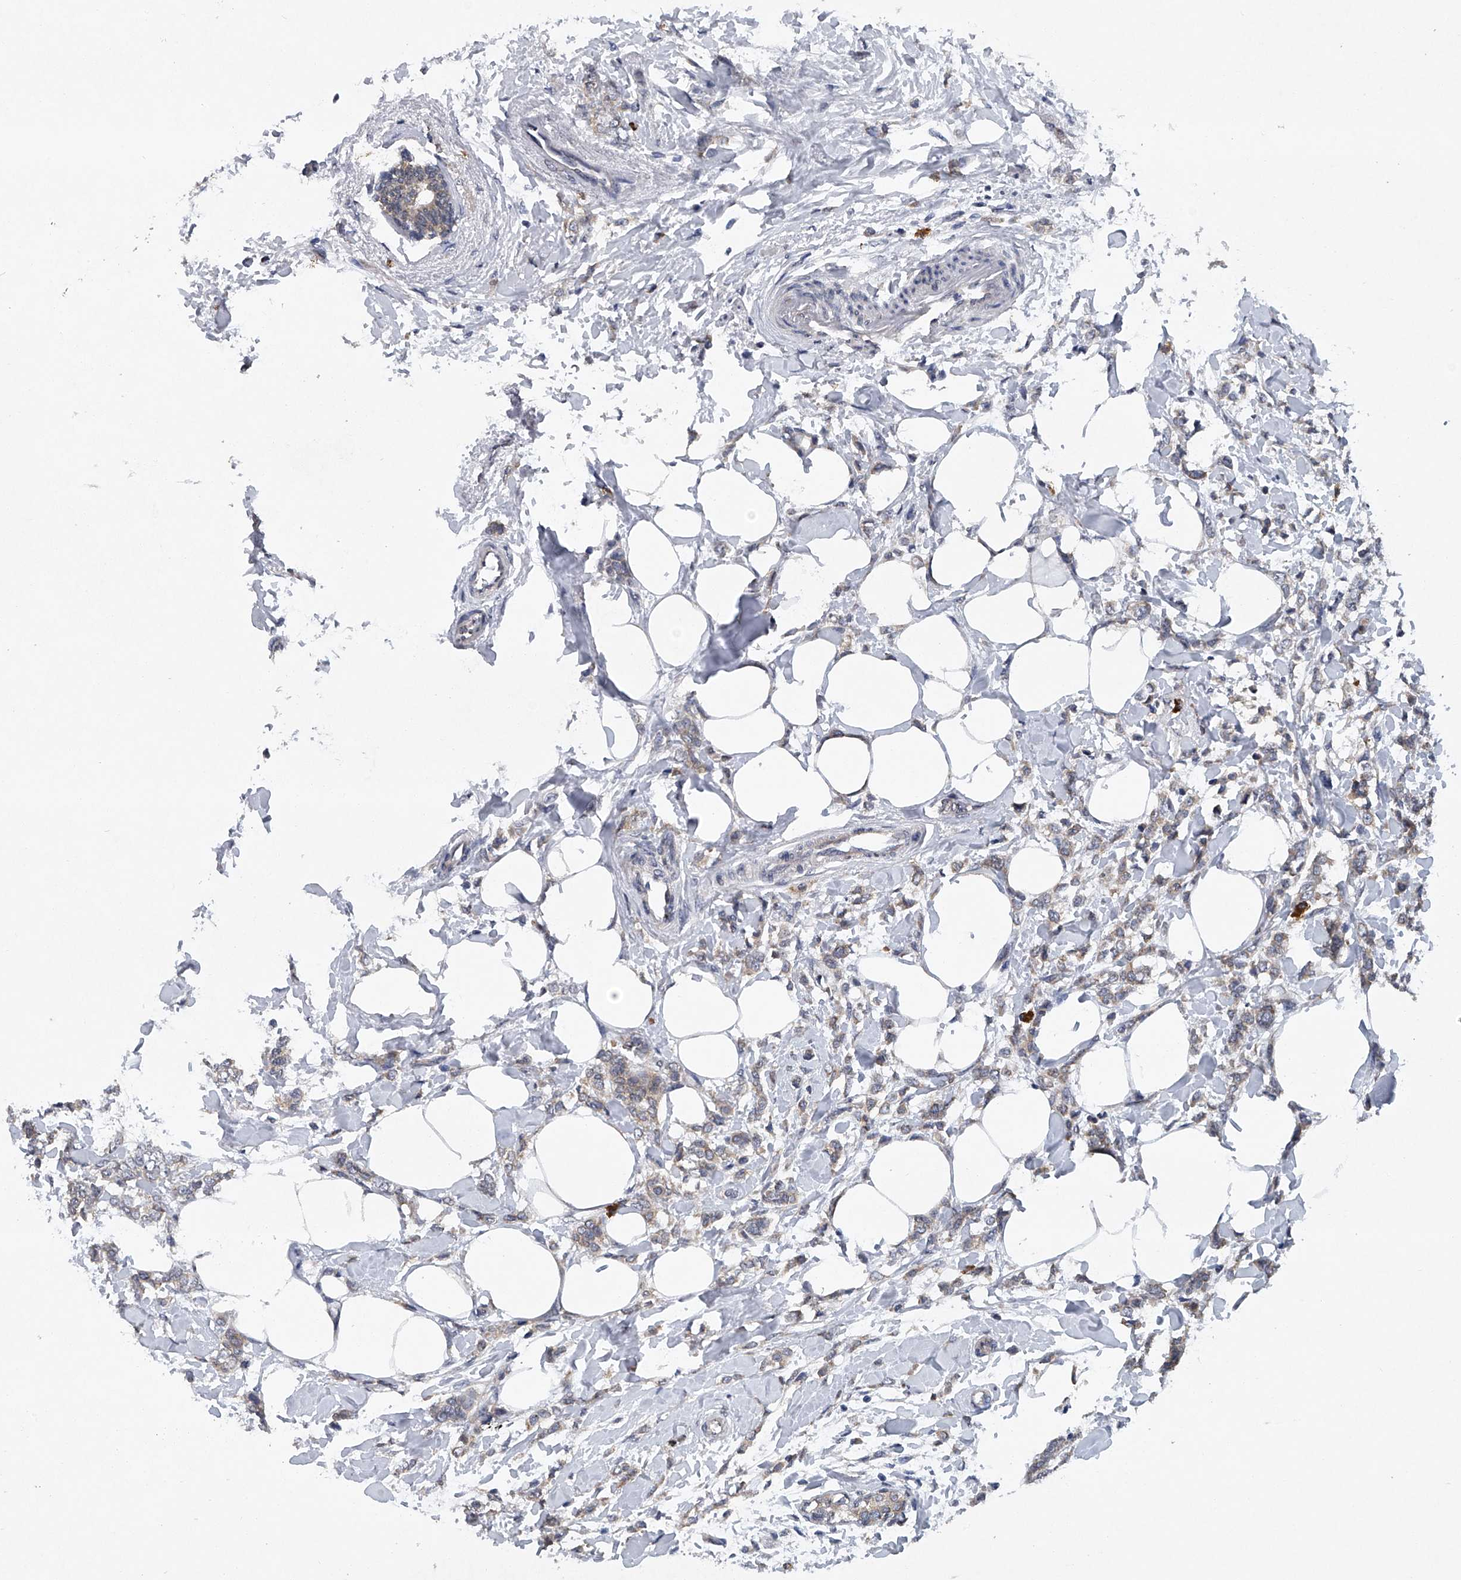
{"staining": {"intensity": "weak", "quantity": "25%-75%", "location": "cytoplasmic/membranous"}, "tissue": "breast cancer", "cell_type": "Tumor cells", "image_type": "cancer", "snomed": [{"axis": "morphology", "description": "Lobular carcinoma, in situ"}, {"axis": "morphology", "description": "Lobular carcinoma"}, {"axis": "topography", "description": "Breast"}], "caption": "Weak cytoplasmic/membranous protein positivity is present in about 25%-75% of tumor cells in breast cancer (lobular carcinoma).", "gene": "RNF5", "patient": {"sex": "female", "age": 41}}